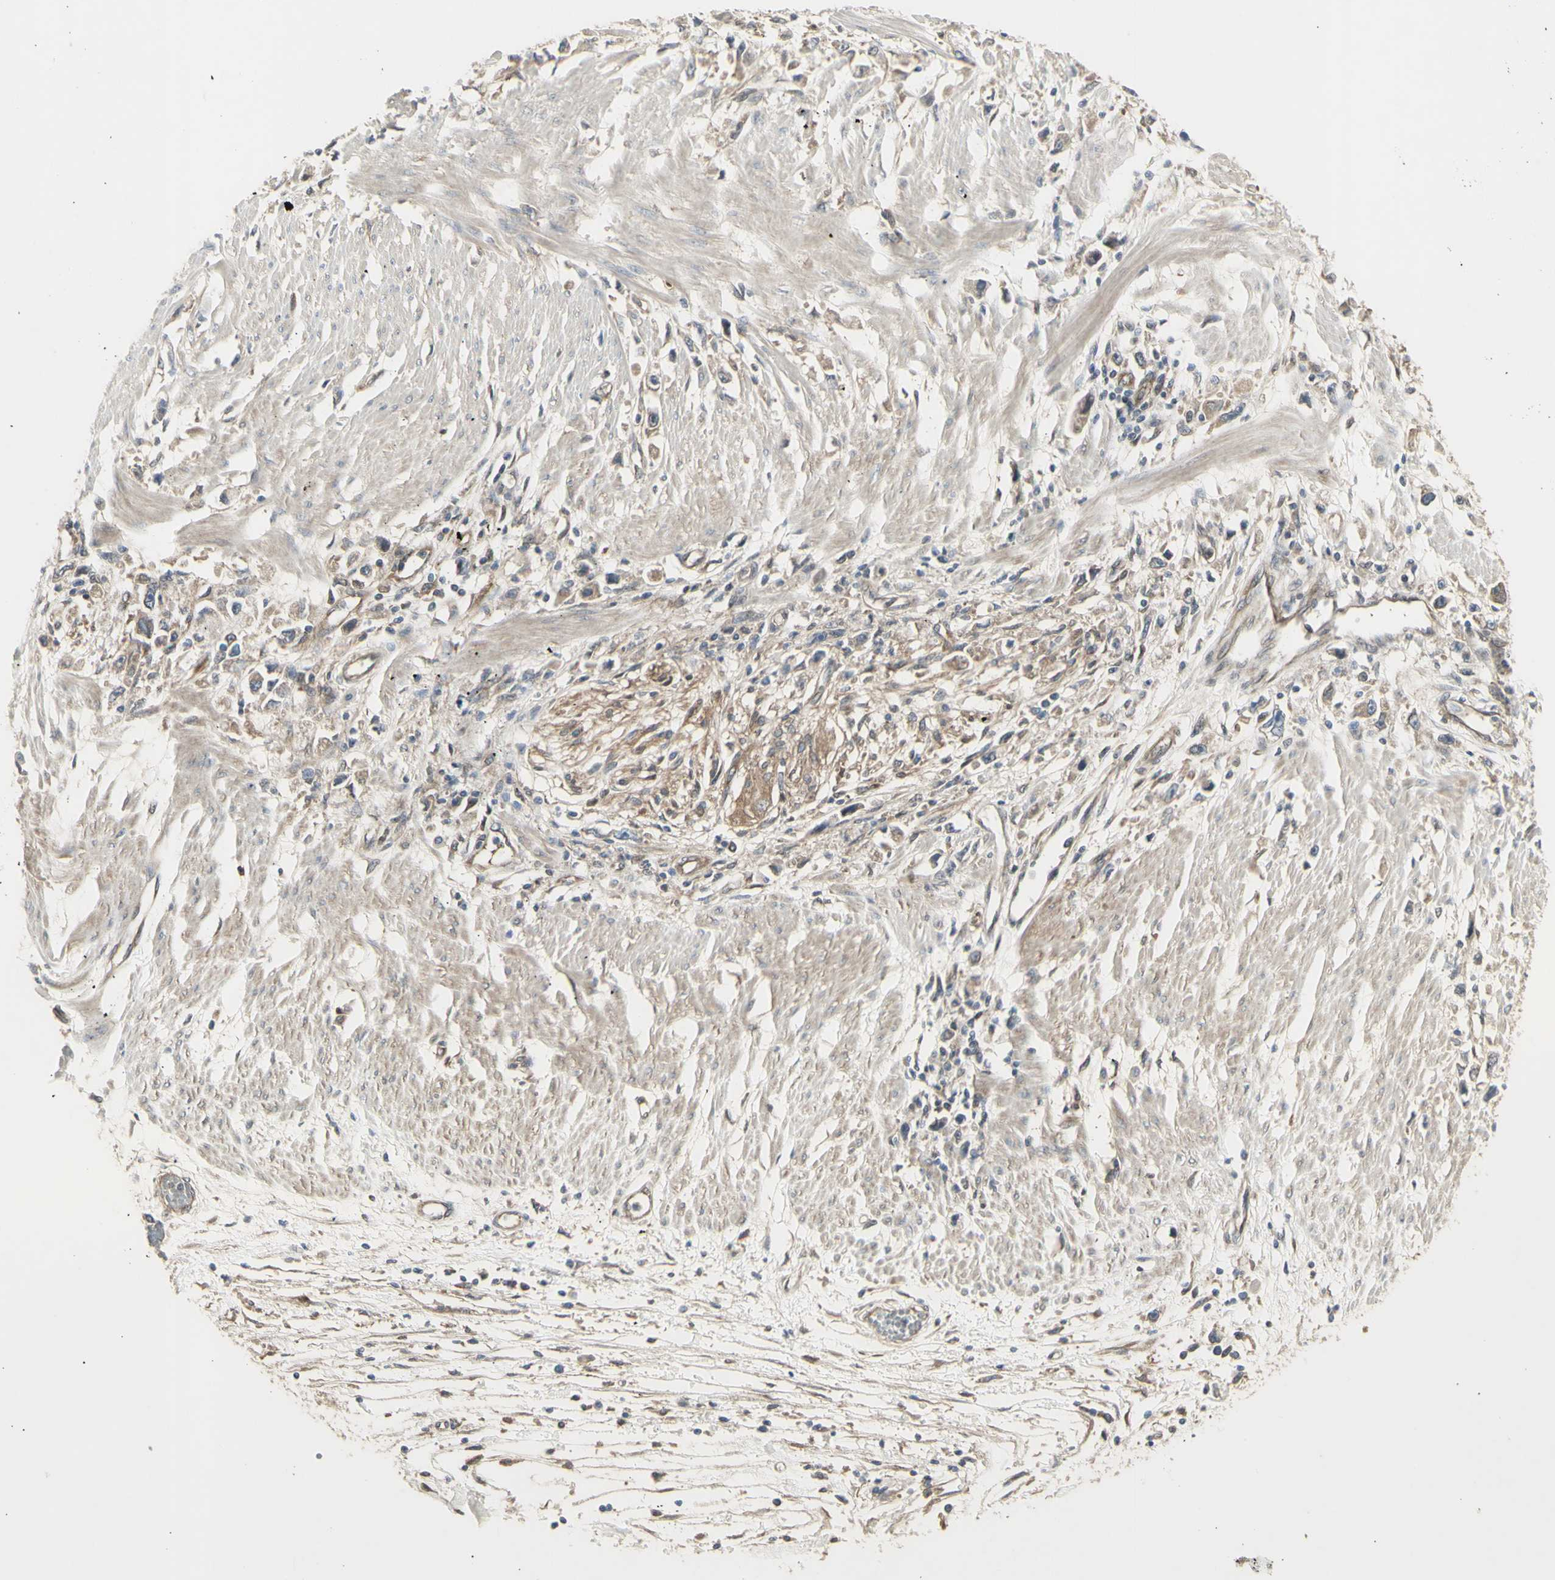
{"staining": {"intensity": "moderate", "quantity": "25%-75%", "location": "cytoplasmic/membranous"}, "tissue": "stomach cancer", "cell_type": "Tumor cells", "image_type": "cancer", "snomed": [{"axis": "morphology", "description": "Adenocarcinoma, NOS"}, {"axis": "topography", "description": "Stomach"}], "caption": "Immunohistochemical staining of human stomach cancer displays medium levels of moderate cytoplasmic/membranous protein staining in approximately 25%-75% of tumor cells. (DAB IHC with brightfield microscopy, high magnification).", "gene": "CHURC1-FNTB", "patient": {"sex": "female", "age": 59}}